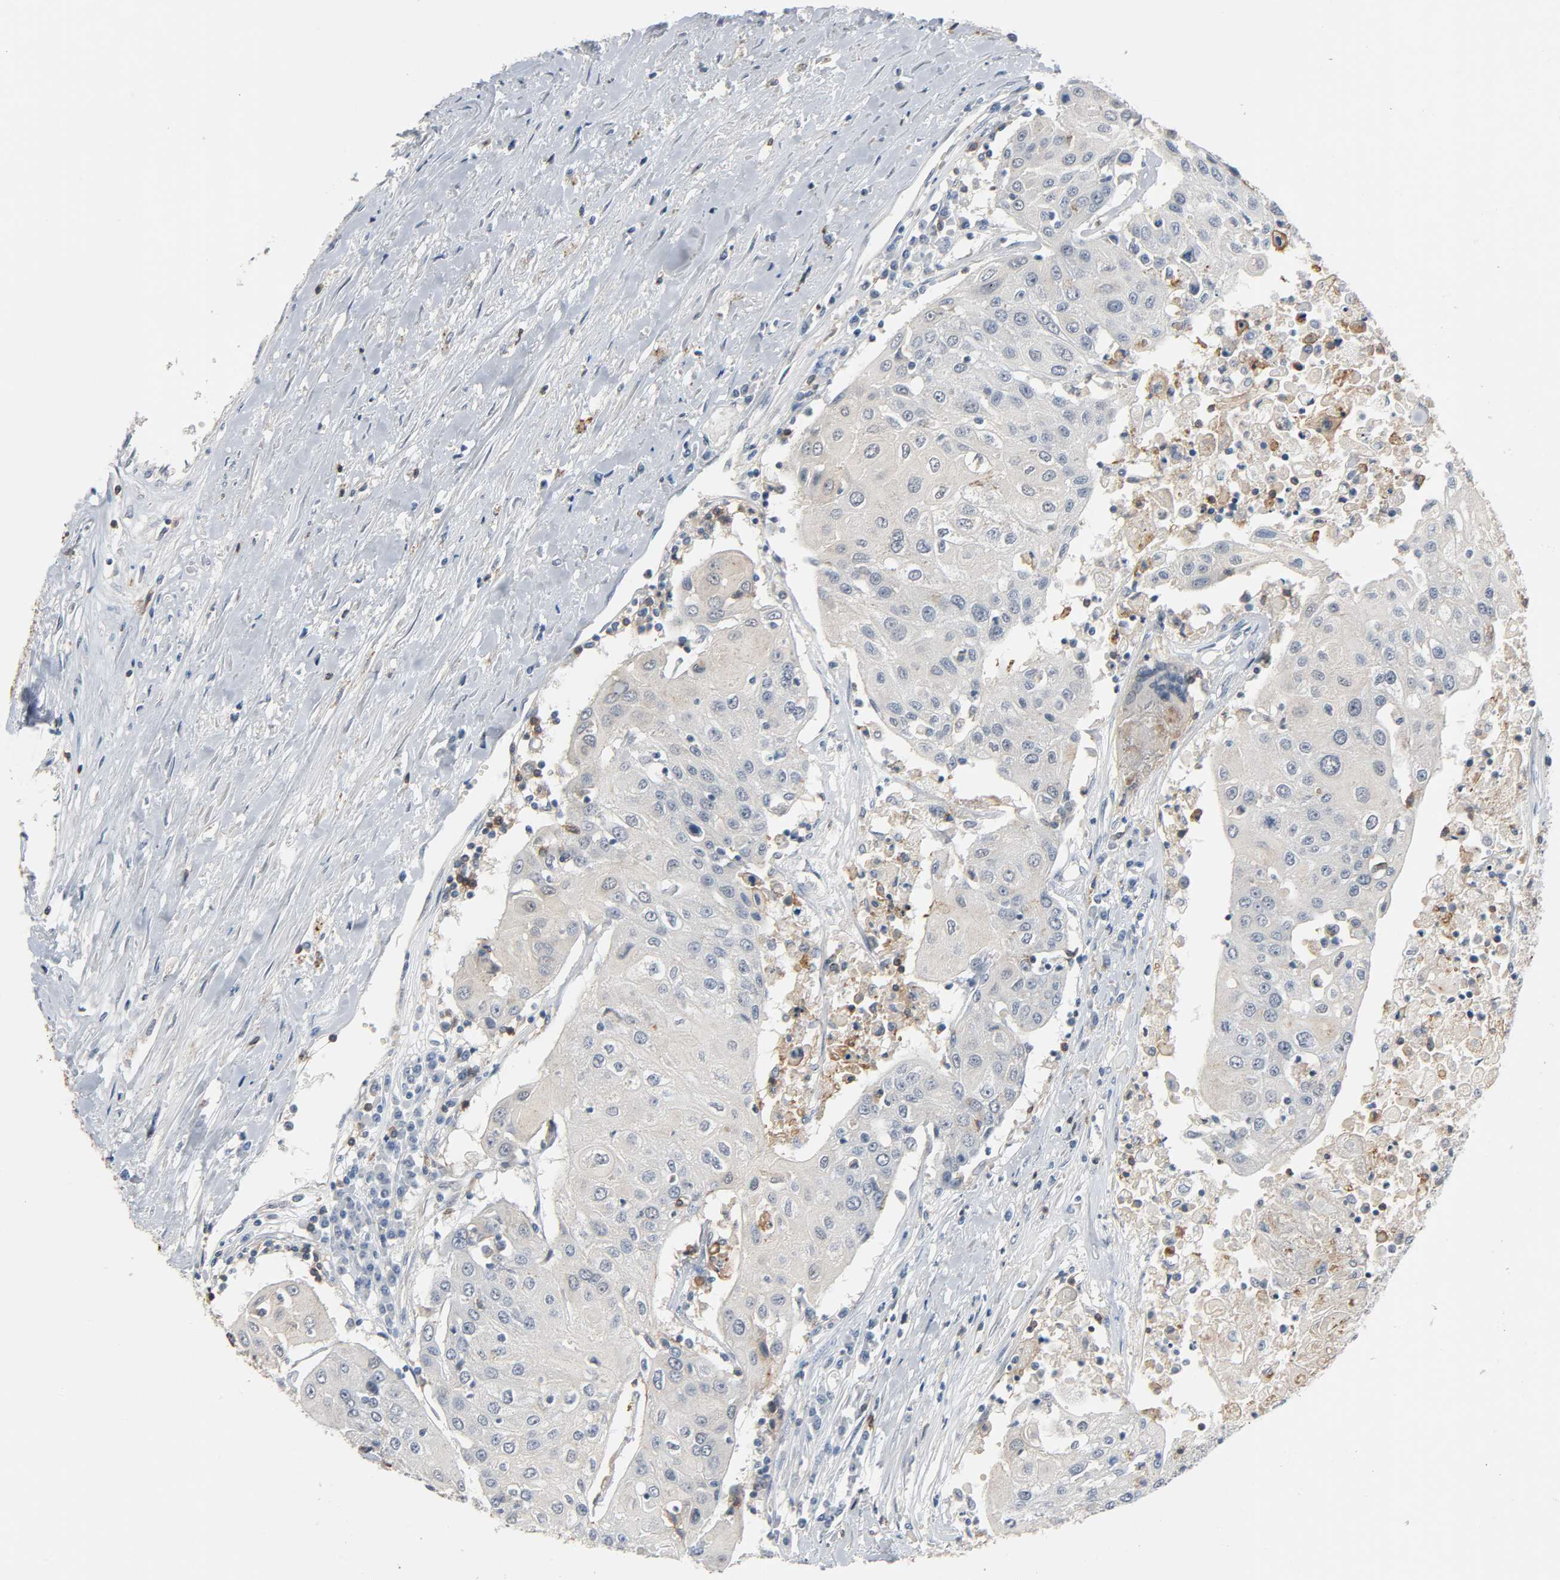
{"staining": {"intensity": "negative", "quantity": "none", "location": "none"}, "tissue": "urothelial cancer", "cell_type": "Tumor cells", "image_type": "cancer", "snomed": [{"axis": "morphology", "description": "Urothelial carcinoma, High grade"}, {"axis": "topography", "description": "Urinary bladder"}], "caption": "Urothelial carcinoma (high-grade) was stained to show a protein in brown. There is no significant positivity in tumor cells. (Stains: DAB (3,3'-diaminobenzidine) immunohistochemistry (IHC) with hematoxylin counter stain, Microscopy: brightfield microscopy at high magnification).", "gene": "CD4", "patient": {"sex": "female", "age": 85}}